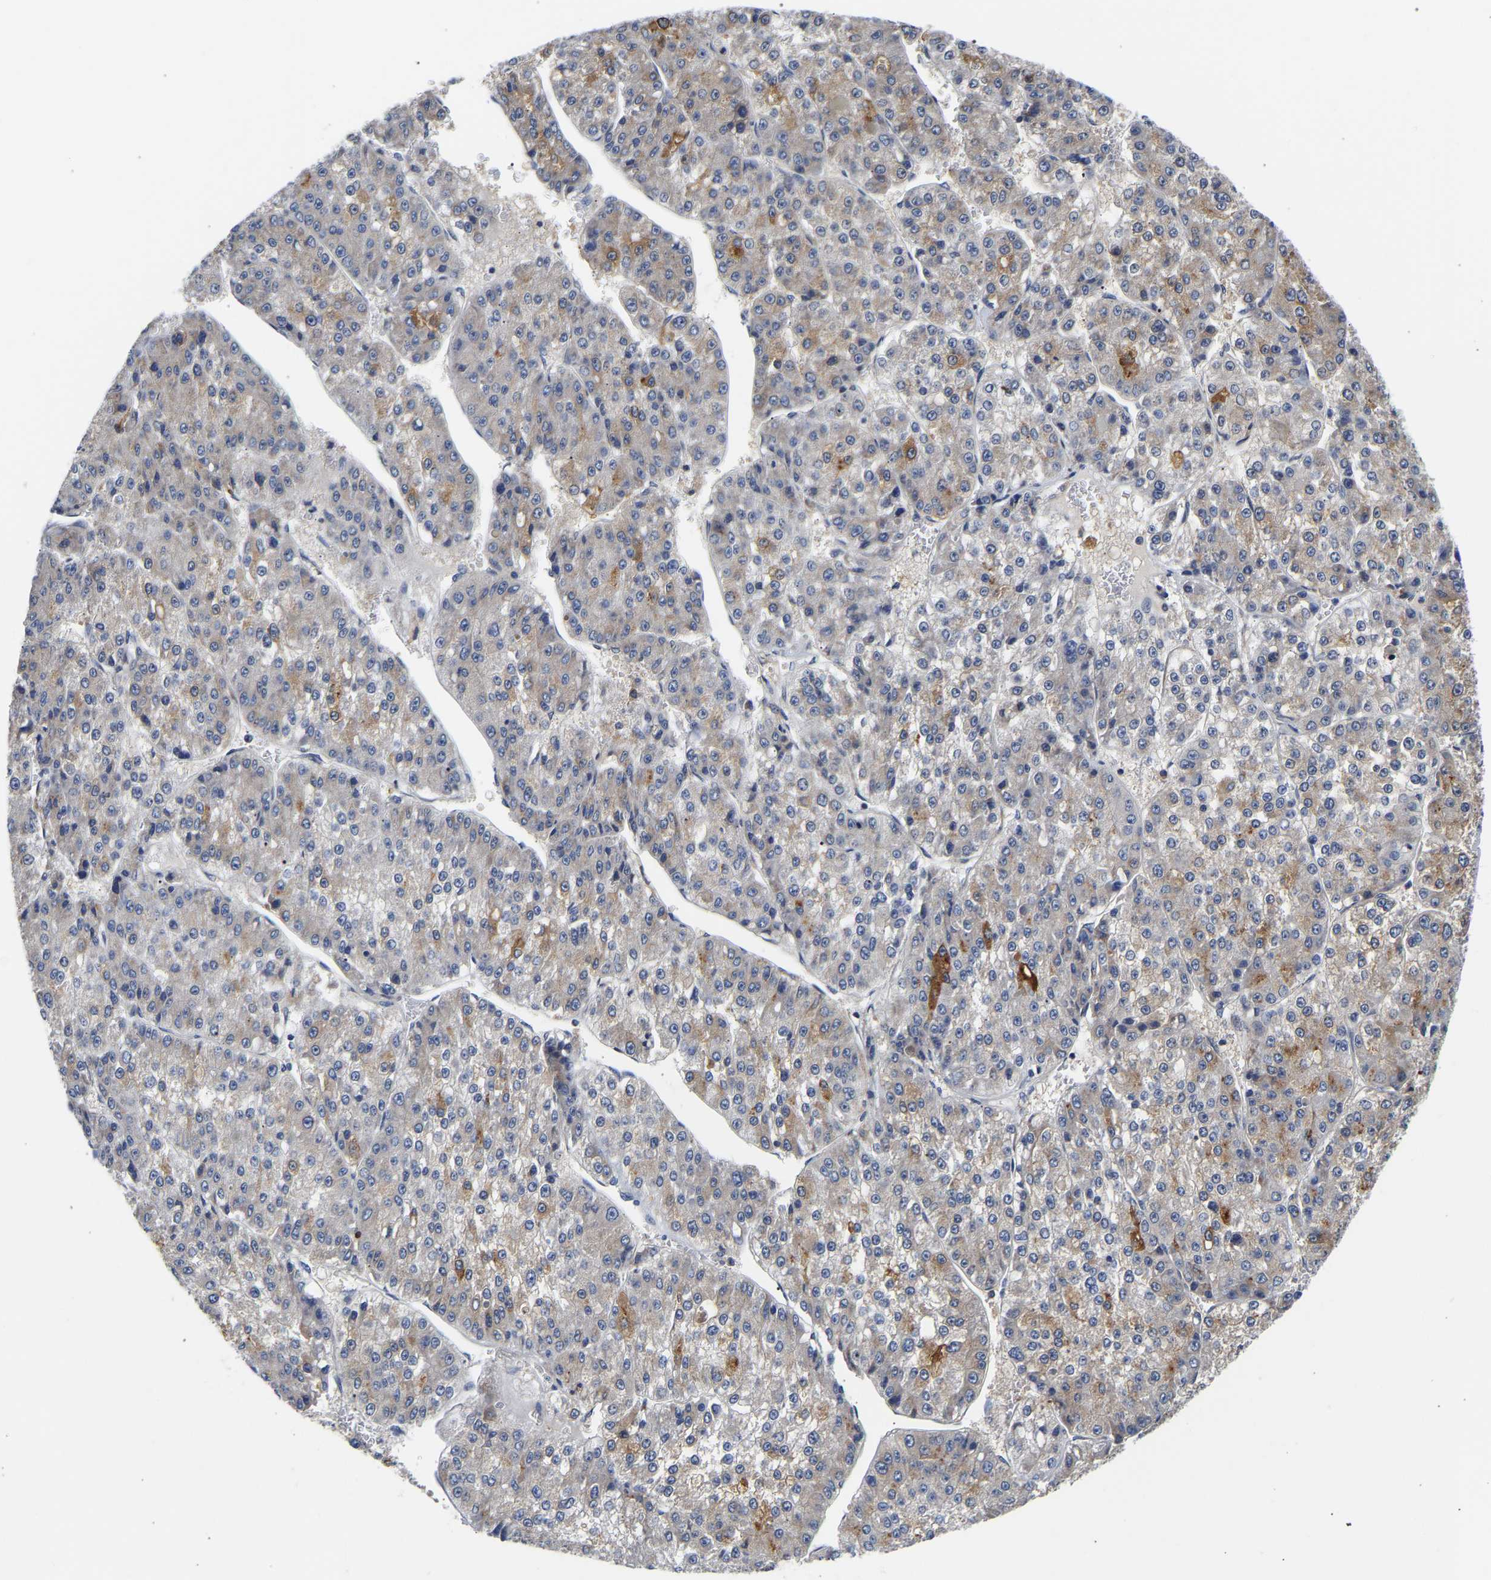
{"staining": {"intensity": "moderate", "quantity": "<25%", "location": "cytoplasmic/membranous"}, "tissue": "liver cancer", "cell_type": "Tumor cells", "image_type": "cancer", "snomed": [{"axis": "morphology", "description": "Carcinoma, Hepatocellular, NOS"}, {"axis": "topography", "description": "Liver"}], "caption": "Protein staining displays moderate cytoplasmic/membranous positivity in approximately <25% of tumor cells in hepatocellular carcinoma (liver).", "gene": "CCDC6", "patient": {"sex": "female", "age": 73}}